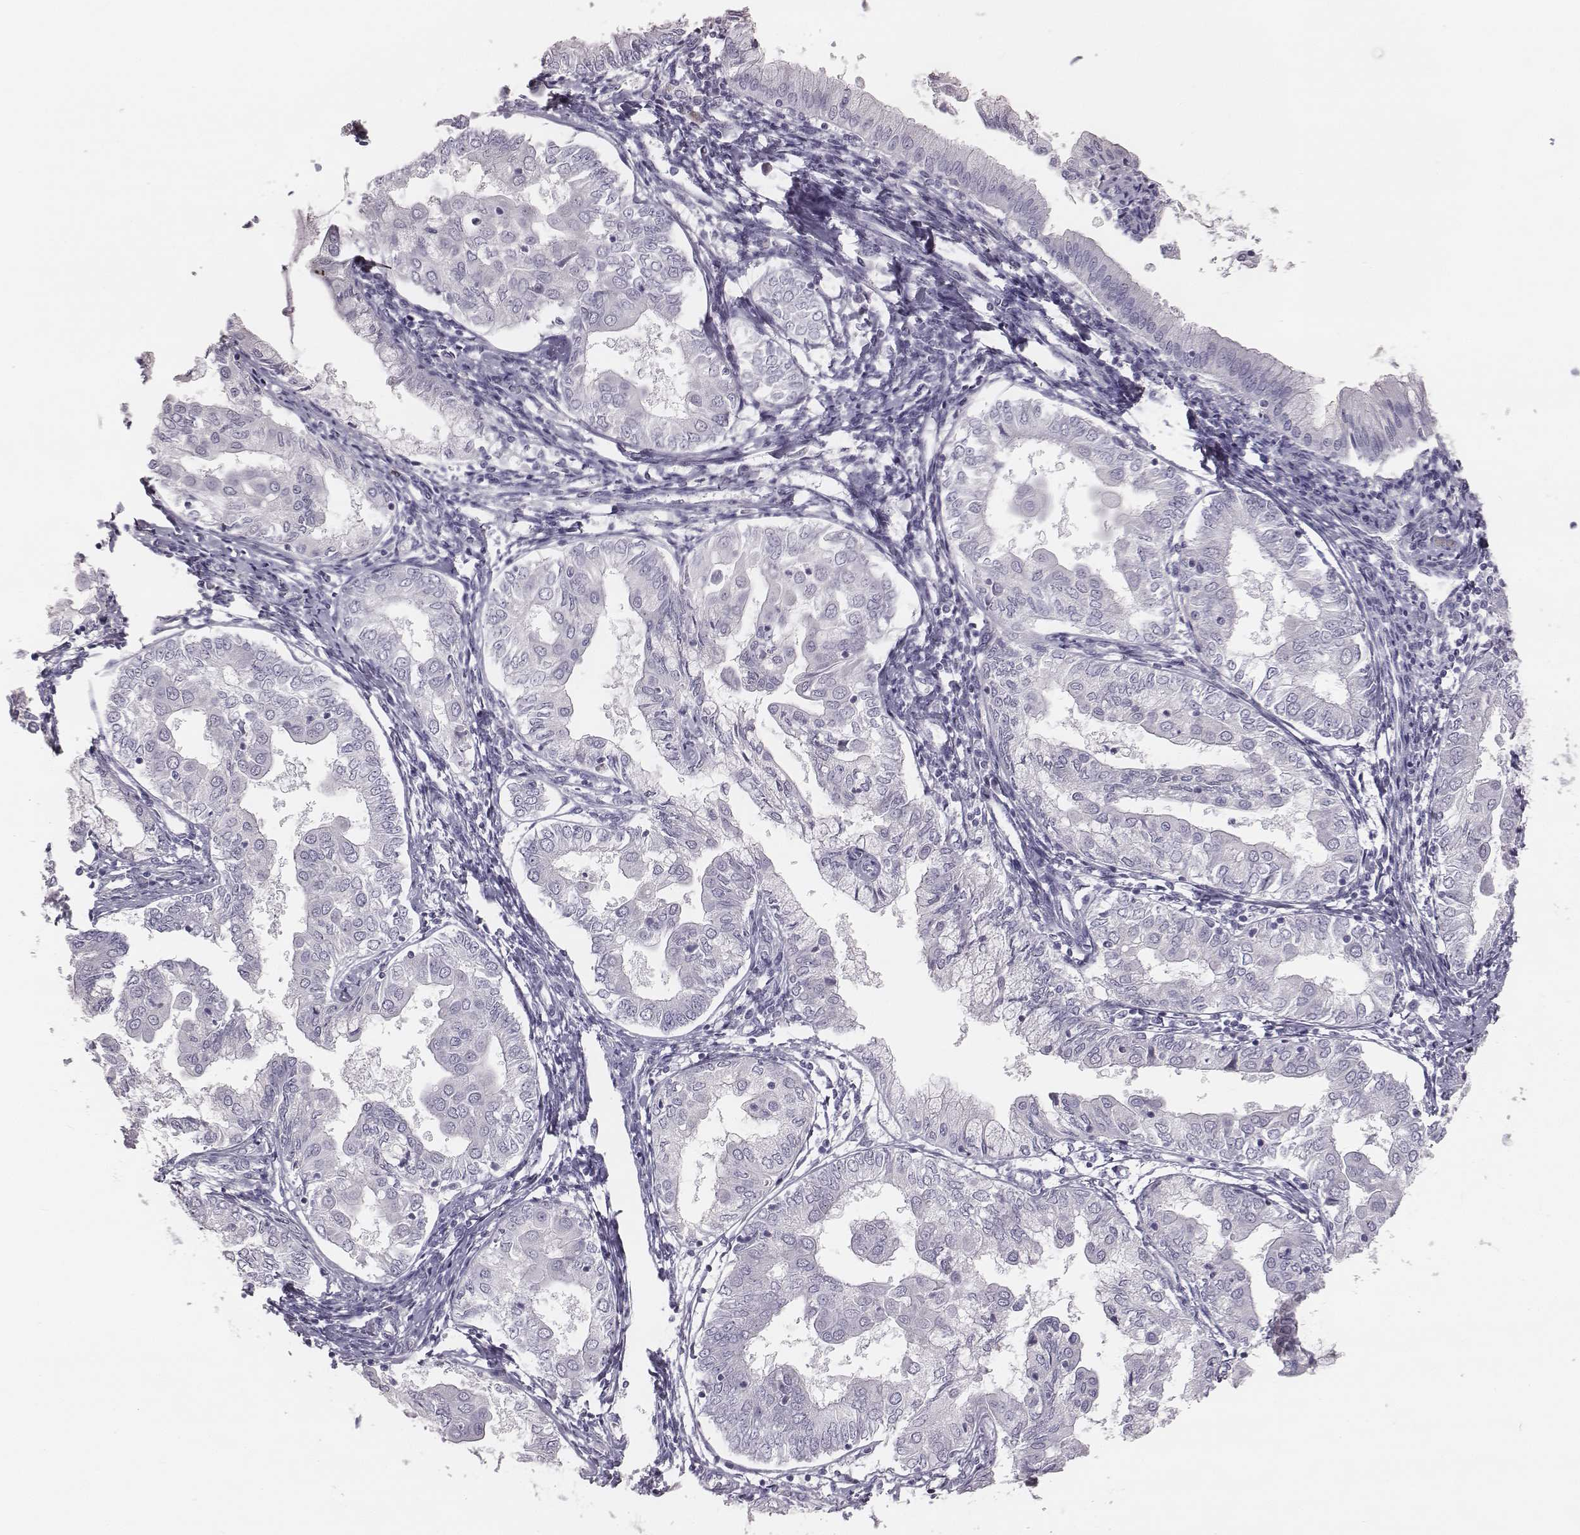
{"staining": {"intensity": "negative", "quantity": "none", "location": "none"}, "tissue": "endometrial cancer", "cell_type": "Tumor cells", "image_type": "cancer", "snomed": [{"axis": "morphology", "description": "Adenocarcinoma, NOS"}, {"axis": "topography", "description": "Endometrium"}], "caption": "IHC image of neoplastic tissue: endometrial adenocarcinoma stained with DAB demonstrates no significant protein staining in tumor cells. (DAB (3,3'-diaminobenzidine) IHC visualized using brightfield microscopy, high magnification).", "gene": "C6orf58", "patient": {"sex": "female", "age": 68}}